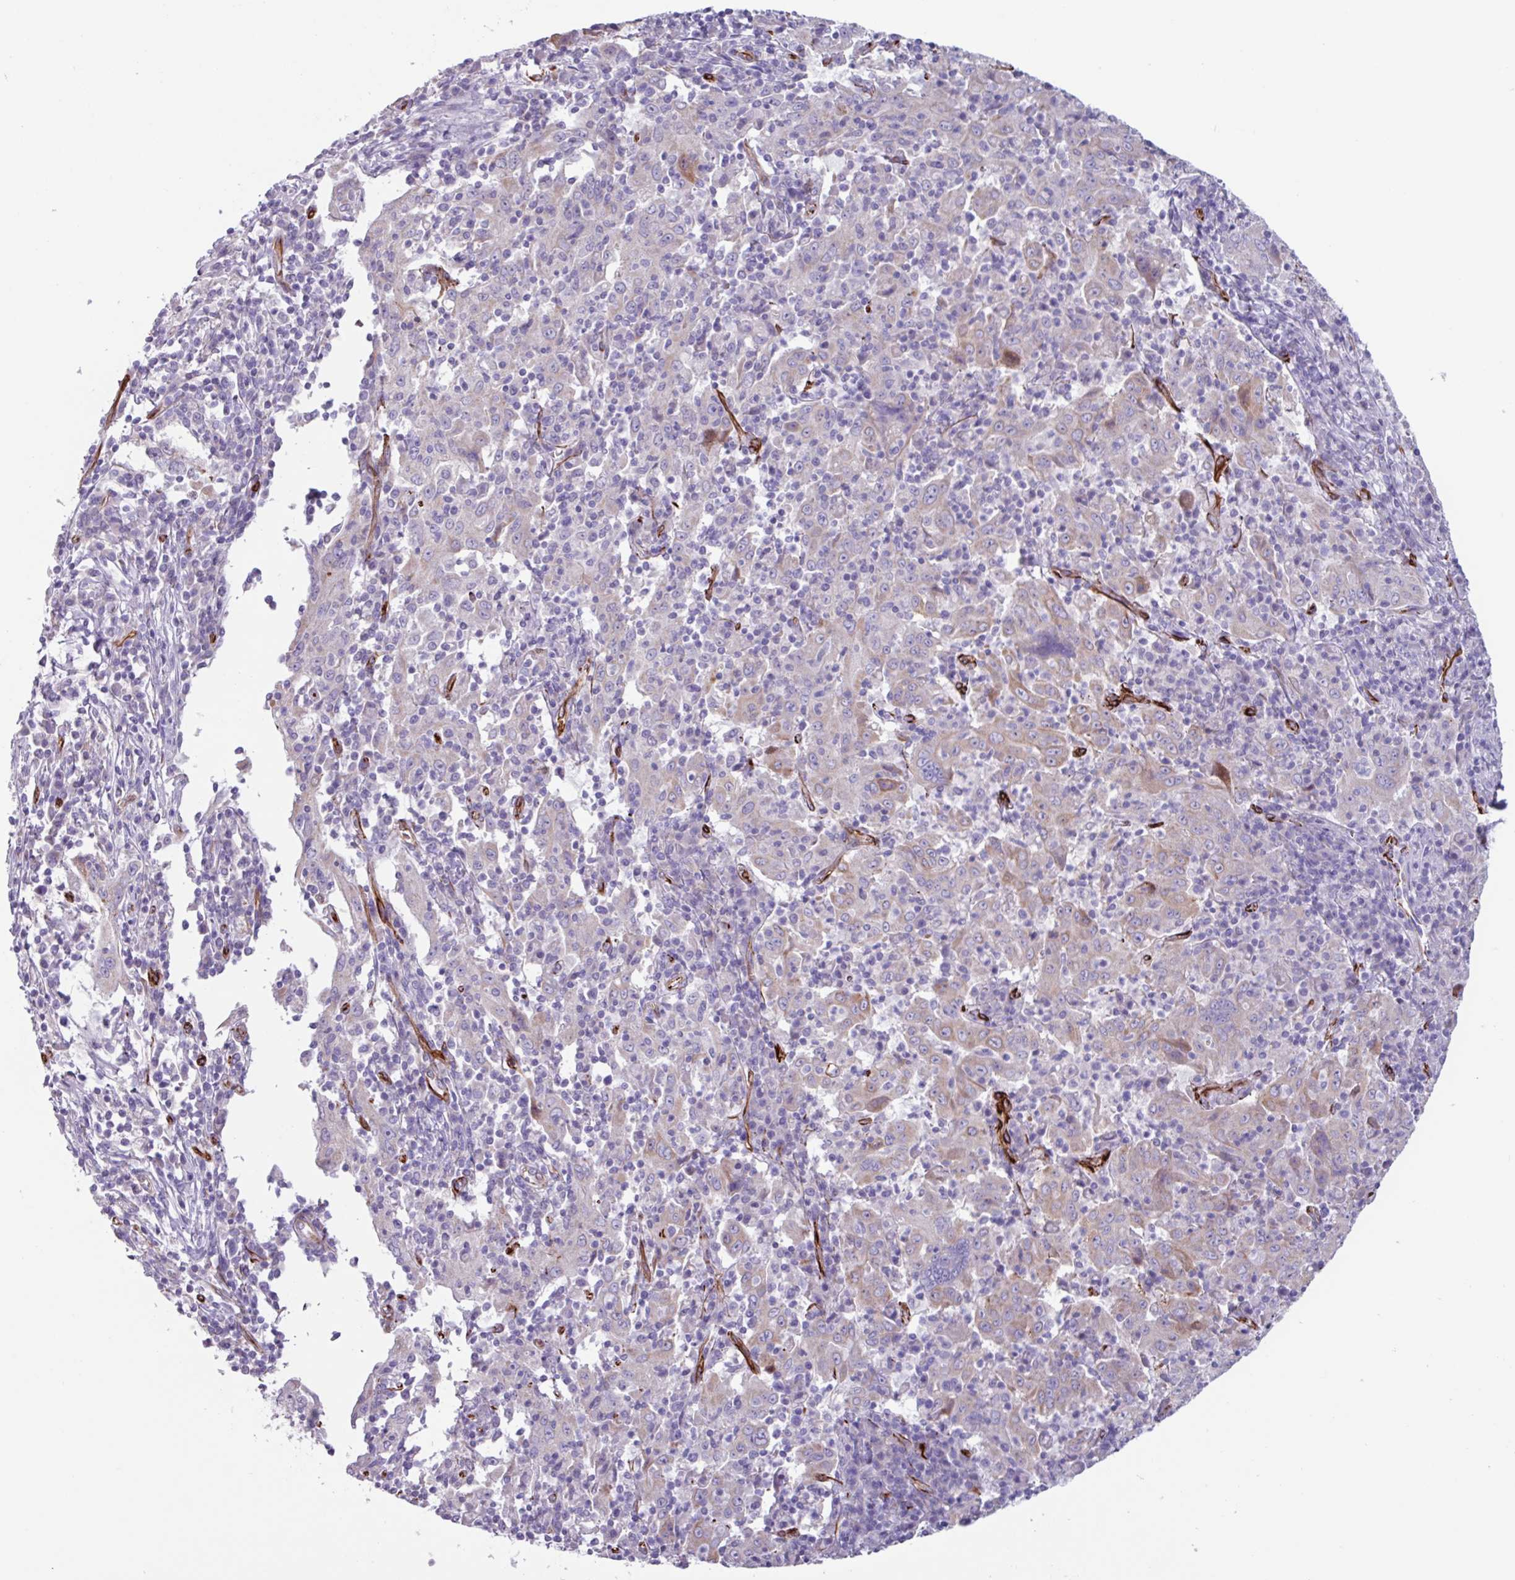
{"staining": {"intensity": "weak", "quantity": "<25%", "location": "cytoplasmic/membranous"}, "tissue": "pancreatic cancer", "cell_type": "Tumor cells", "image_type": "cancer", "snomed": [{"axis": "morphology", "description": "Adenocarcinoma, NOS"}, {"axis": "topography", "description": "Pancreas"}], "caption": "High power microscopy micrograph of an IHC photomicrograph of pancreatic cancer, revealing no significant expression in tumor cells.", "gene": "BTD", "patient": {"sex": "male", "age": 63}}